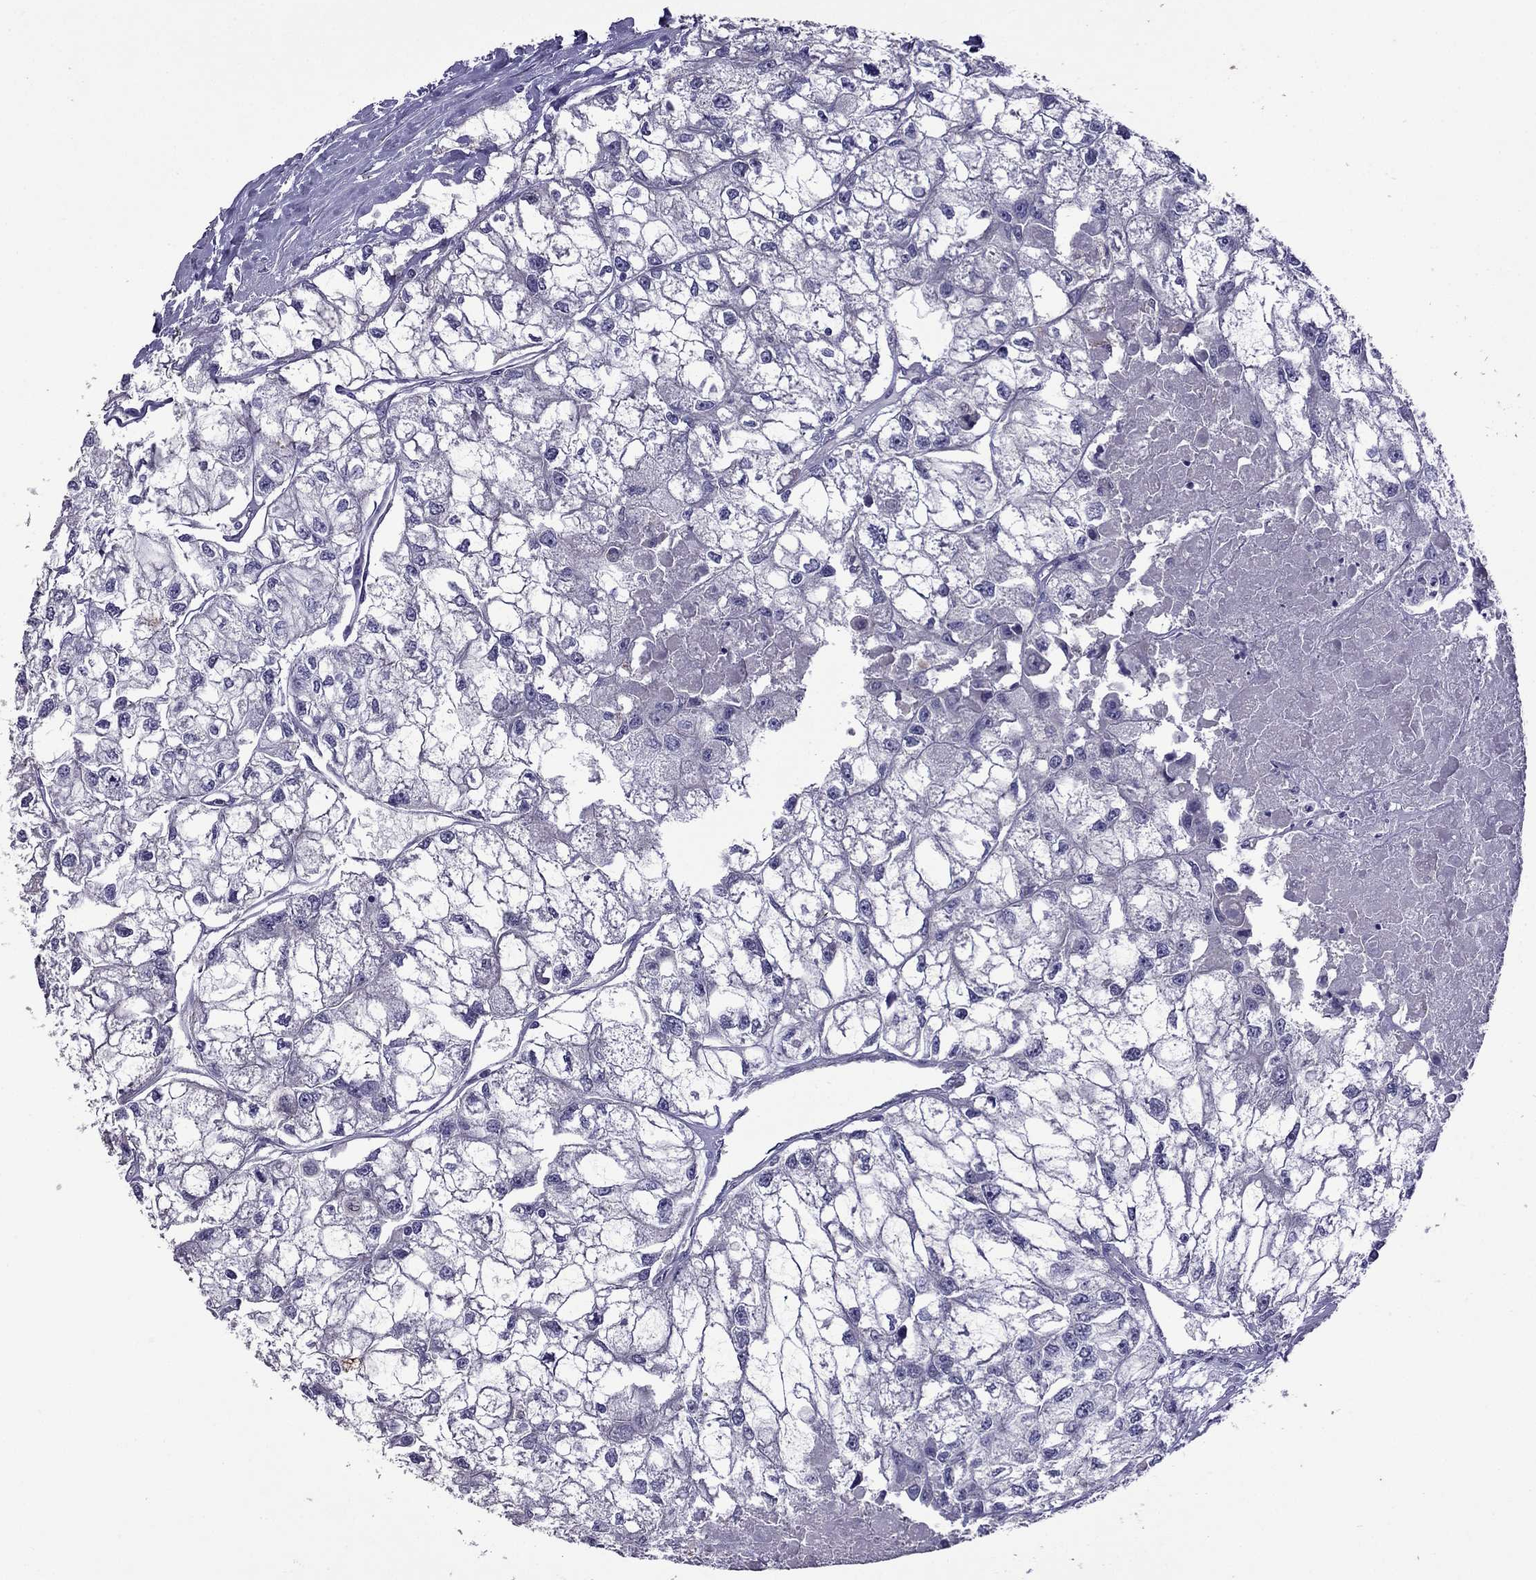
{"staining": {"intensity": "negative", "quantity": "none", "location": "none"}, "tissue": "renal cancer", "cell_type": "Tumor cells", "image_type": "cancer", "snomed": [{"axis": "morphology", "description": "Adenocarcinoma, NOS"}, {"axis": "topography", "description": "Kidney"}], "caption": "A high-resolution image shows immunohistochemistry (IHC) staining of adenocarcinoma (renal), which demonstrates no significant staining in tumor cells.", "gene": "AQP9", "patient": {"sex": "male", "age": 56}}